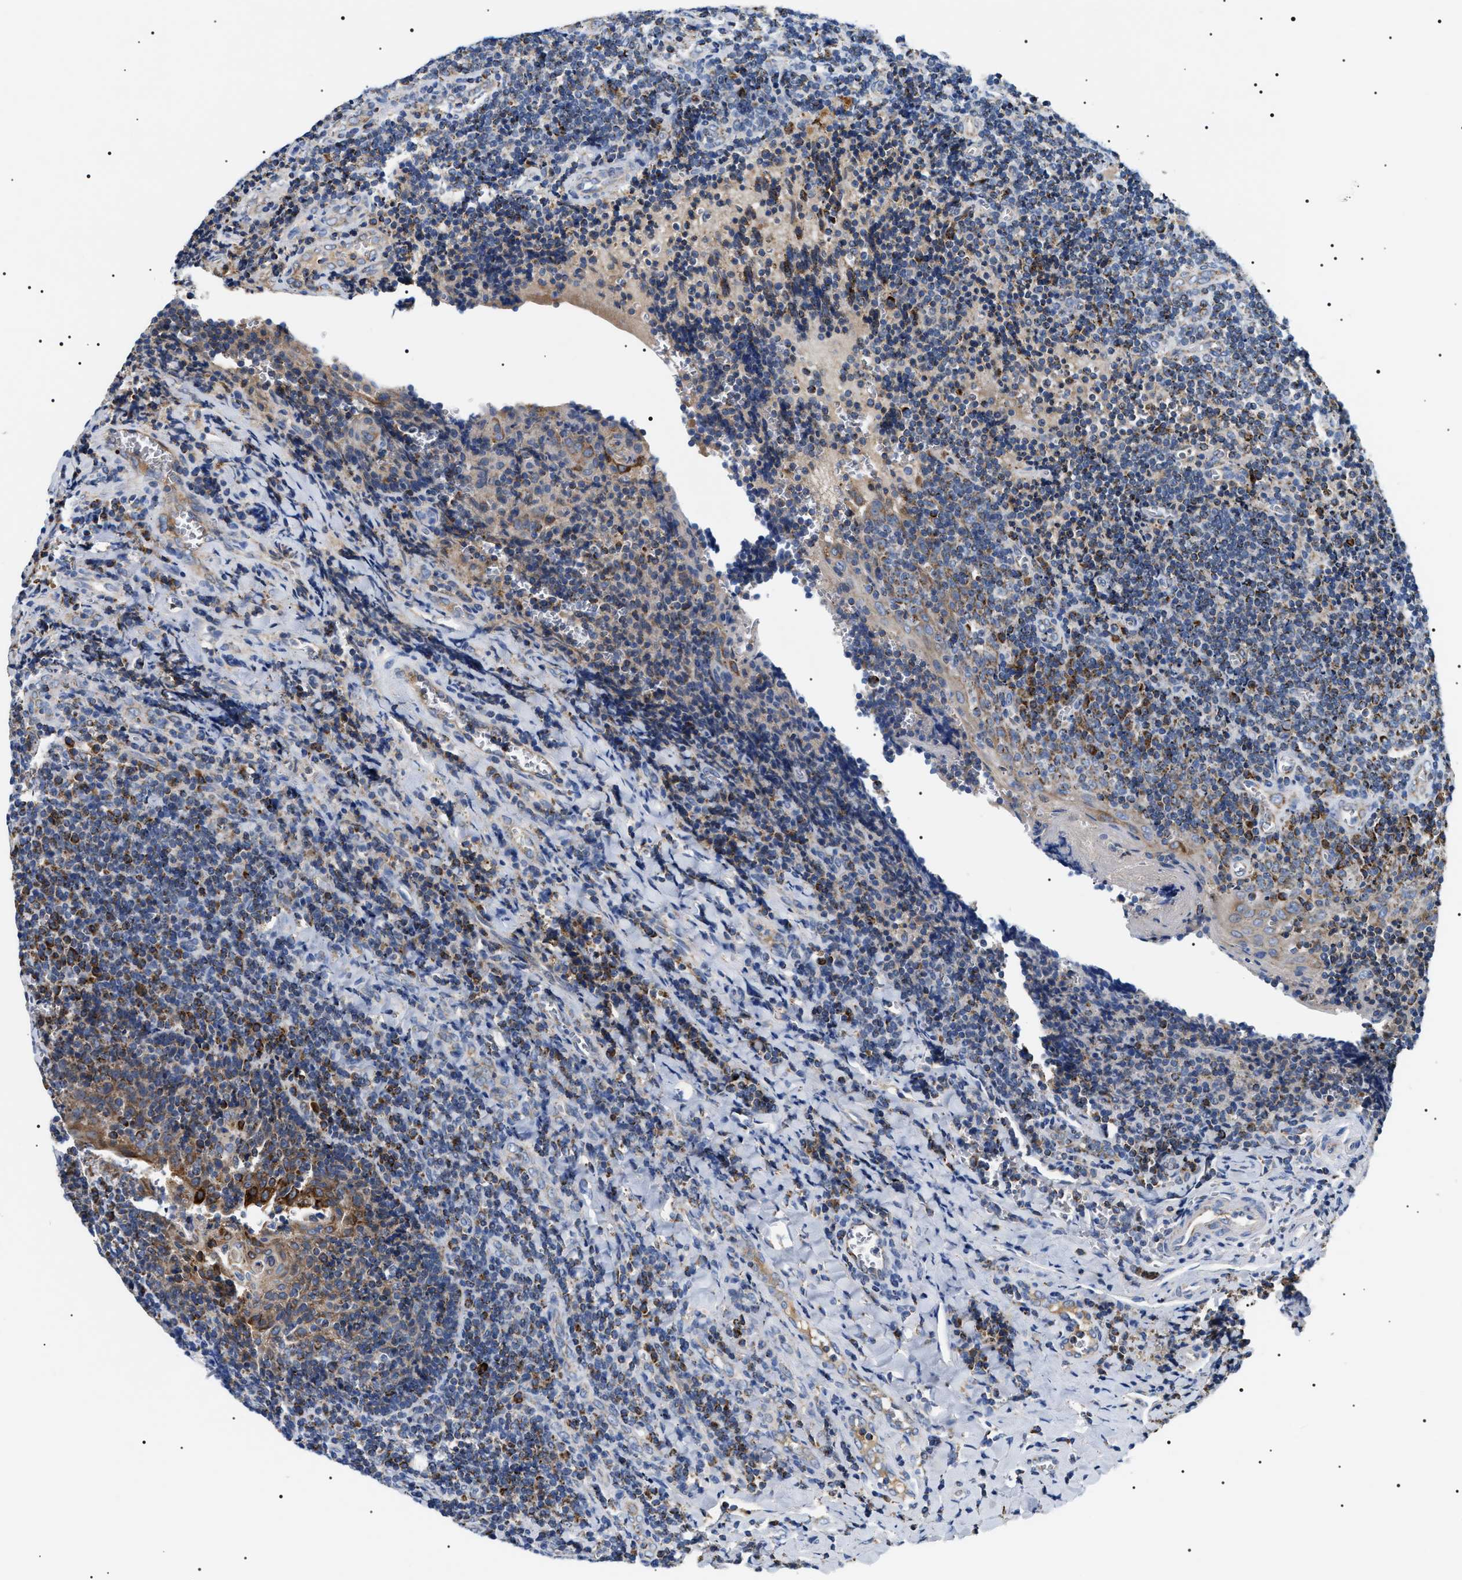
{"staining": {"intensity": "strong", "quantity": "25%-75%", "location": "cytoplasmic/membranous"}, "tissue": "tonsil", "cell_type": "Germinal center cells", "image_type": "normal", "snomed": [{"axis": "morphology", "description": "Normal tissue, NOS"}, {"axis": "morphology", "description": "Inflammation, NOS"}, {"axis": "topography", "description": "Tonsil"}], "caption": "Immunohistochemical staining of unremarkable human tonsil shows high levels of strong cytoplasmic/membranous positivity in about 25%-75% of germinal center cells. The staining was performed using DAB (3,3'-diaminobenzidine), with brown indicating positive protein expression. Nuclei are stained blue with hematoxylin.", "gene": "OXSM", "patient": {"sex": "female", "age": 31}}